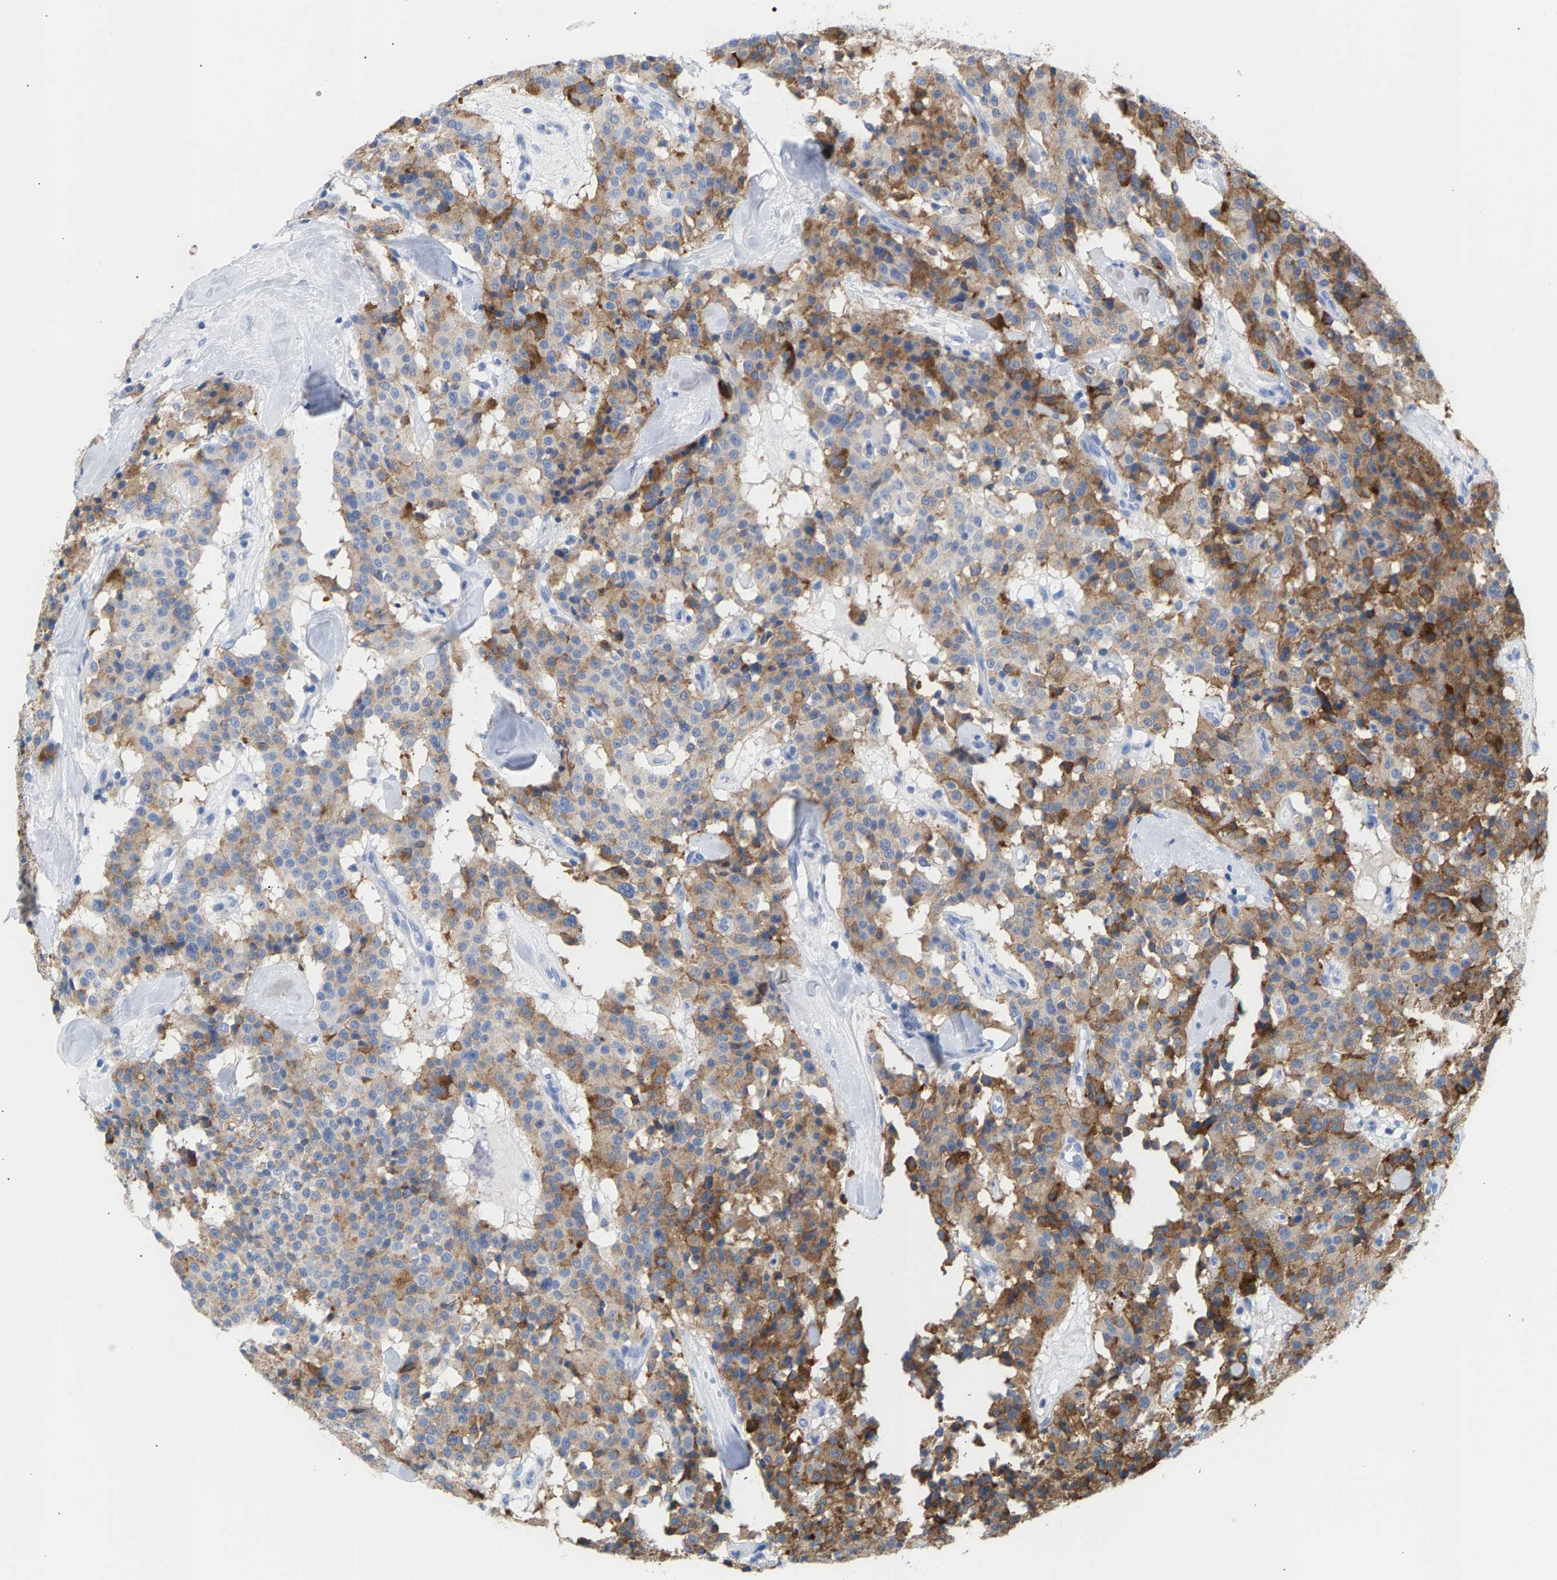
{"staining": {"intensity": "moderate", "quantity": ">75%", "location": "cytoplasmic/membranous"}, "tissue": "carcinoid", "cell_type": "Tumor cells", "image_type": "cancer", "snomed": [{"axis": "morphology", "description": "Carcinoid, malignant, NOS"}, {"axis": "topography", "description": "Lung"}], "caption": "Protein staining of carcinoid tissue shows moderate cytoplasmic/membranous staining in approximately >75% of tumor cells. Immunohistochemistry (ihc) stains the protein in brown and the nuclei are stained blue.", "gene": "APOH", "patient": {"sex": "male", "age": 30}}